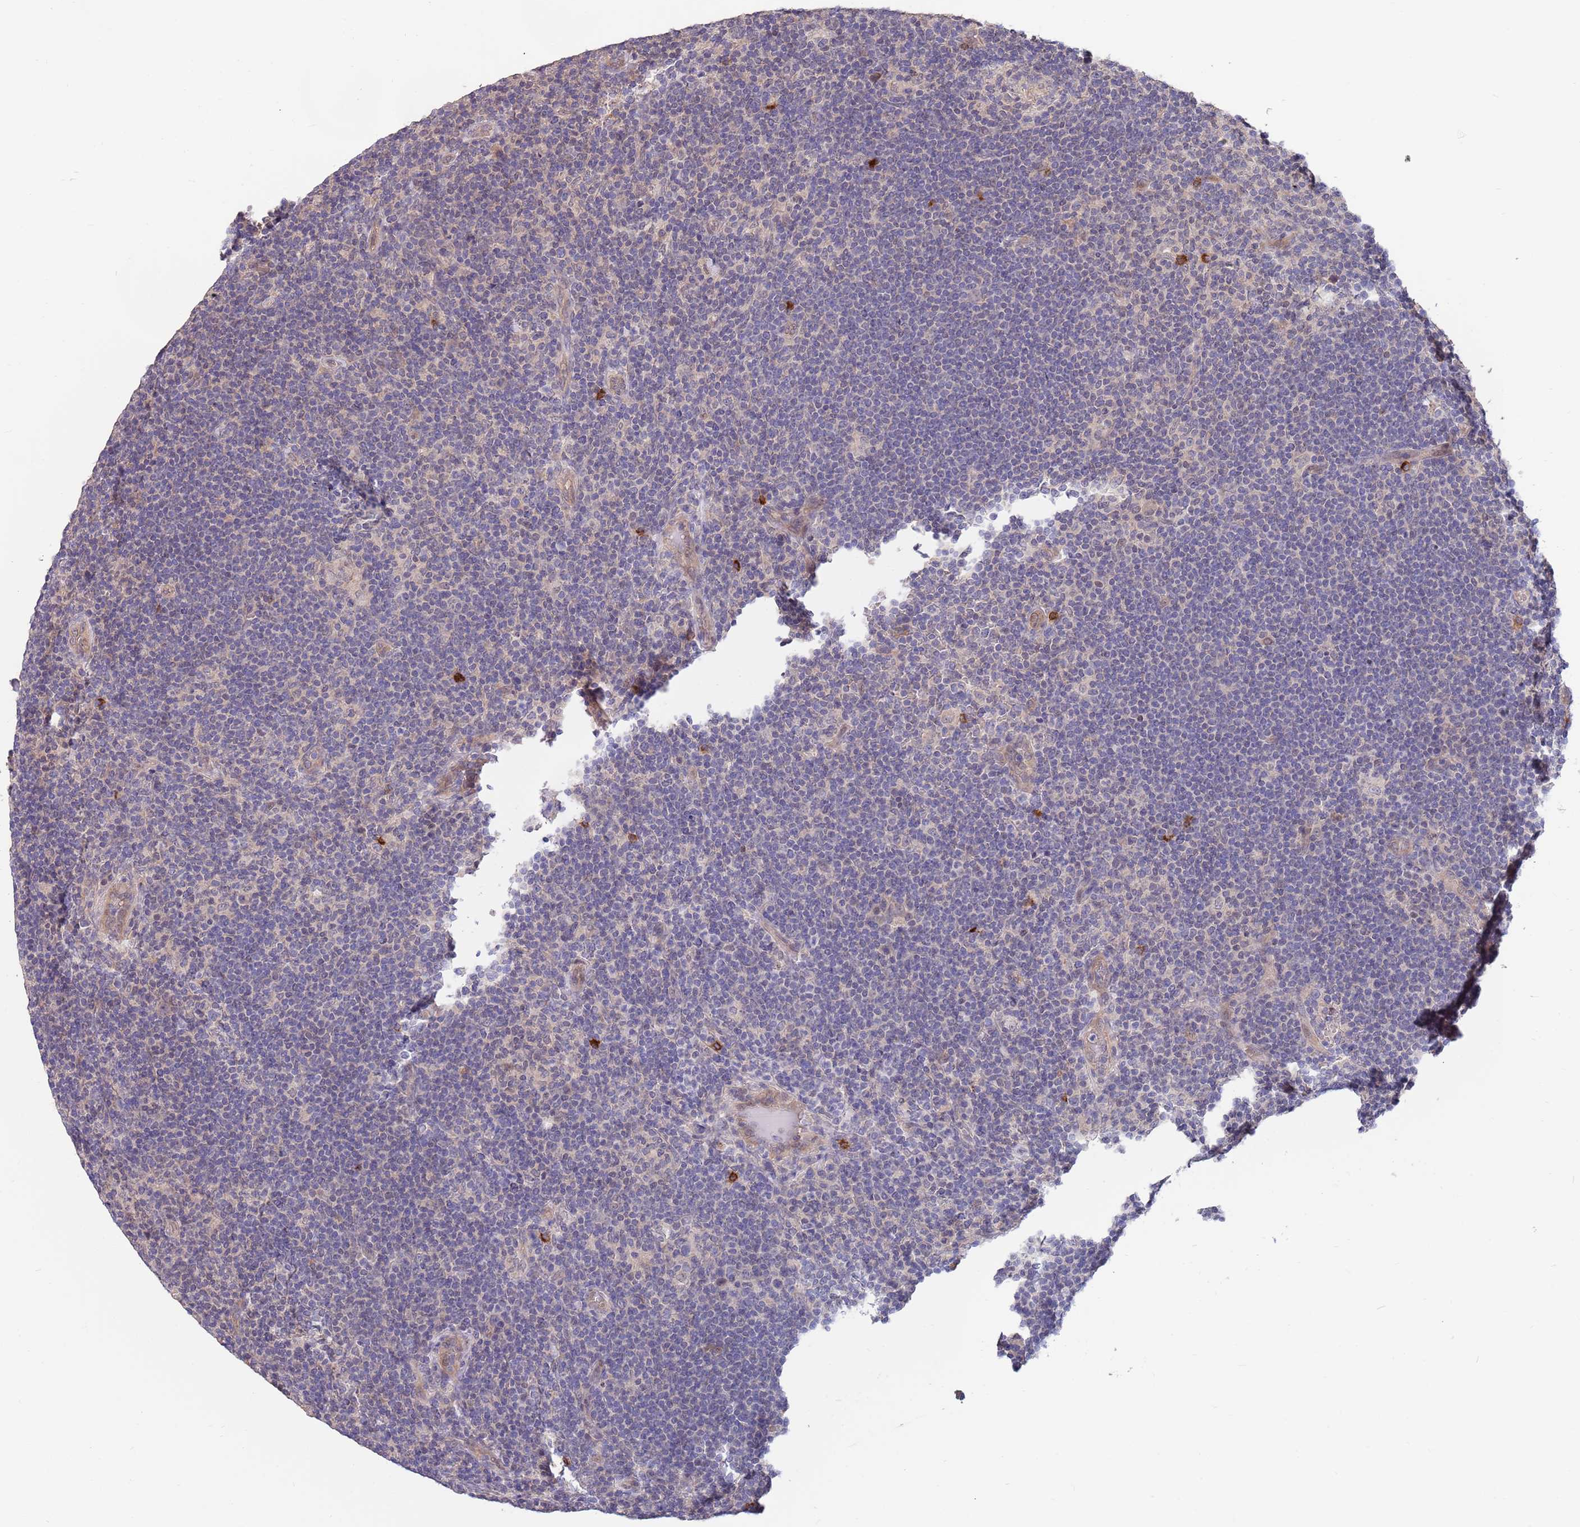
{"staining": {"intensity": "negative", "quantity": "none", "location": "none"}, "tissue": "lymphoma", "cell_type": "Tumor cells", "image_type": "cancer", "snomed": [{"axis": "morphology", "description": "Hodgkin's disease, NOS"}, {"axis": "topography", "description": "Lymph node"}], "caption": "Immunohistochemical staining of human lymphoma exhibits no significant staining in tumor cells.", "gene": "MARVELD2", "patient": {"sex": "female", "age": 57}}